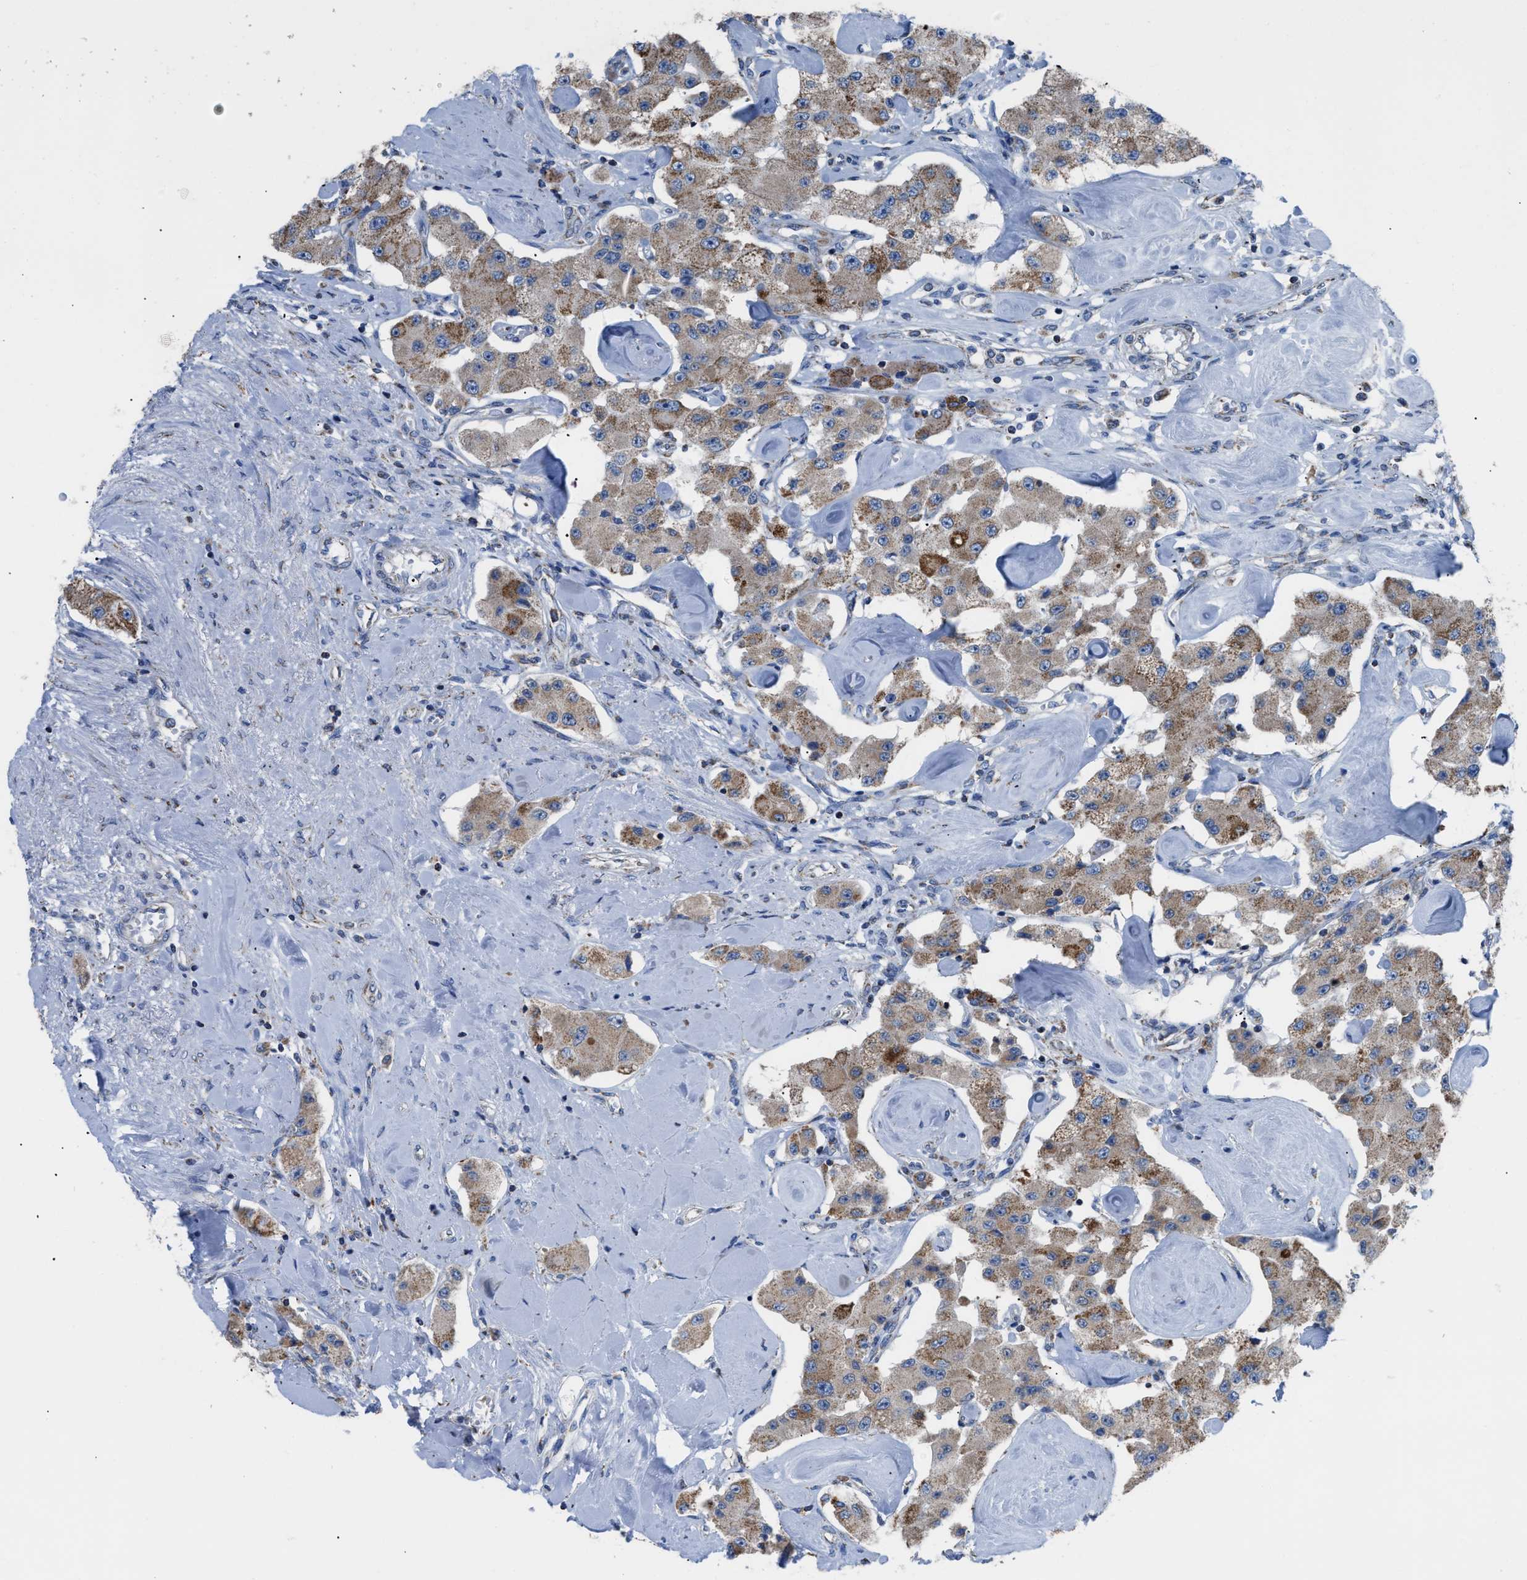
{"staining": {"intensity": "moderate", "quantity": ">75%", "location": "cytoplasmic/membranous"}, "tissue": "carcinoid", "cell_type": "Tumor cells", "image_type": "cancer", "snomed": [{"axis": "morphology", "description": "Carcinoid, malignant, NOS"}, {"axis": "topography", "description": "Pancreas"}], "caption": "Immunohistochemistry (IHC) of malignant carcinoid reveals medium levels of moderate cytoplasmic/membranous expression in approximately >75% of tumor cells.", "gene": "ETFB", "patient": {"sex": "male", "age": 41}}